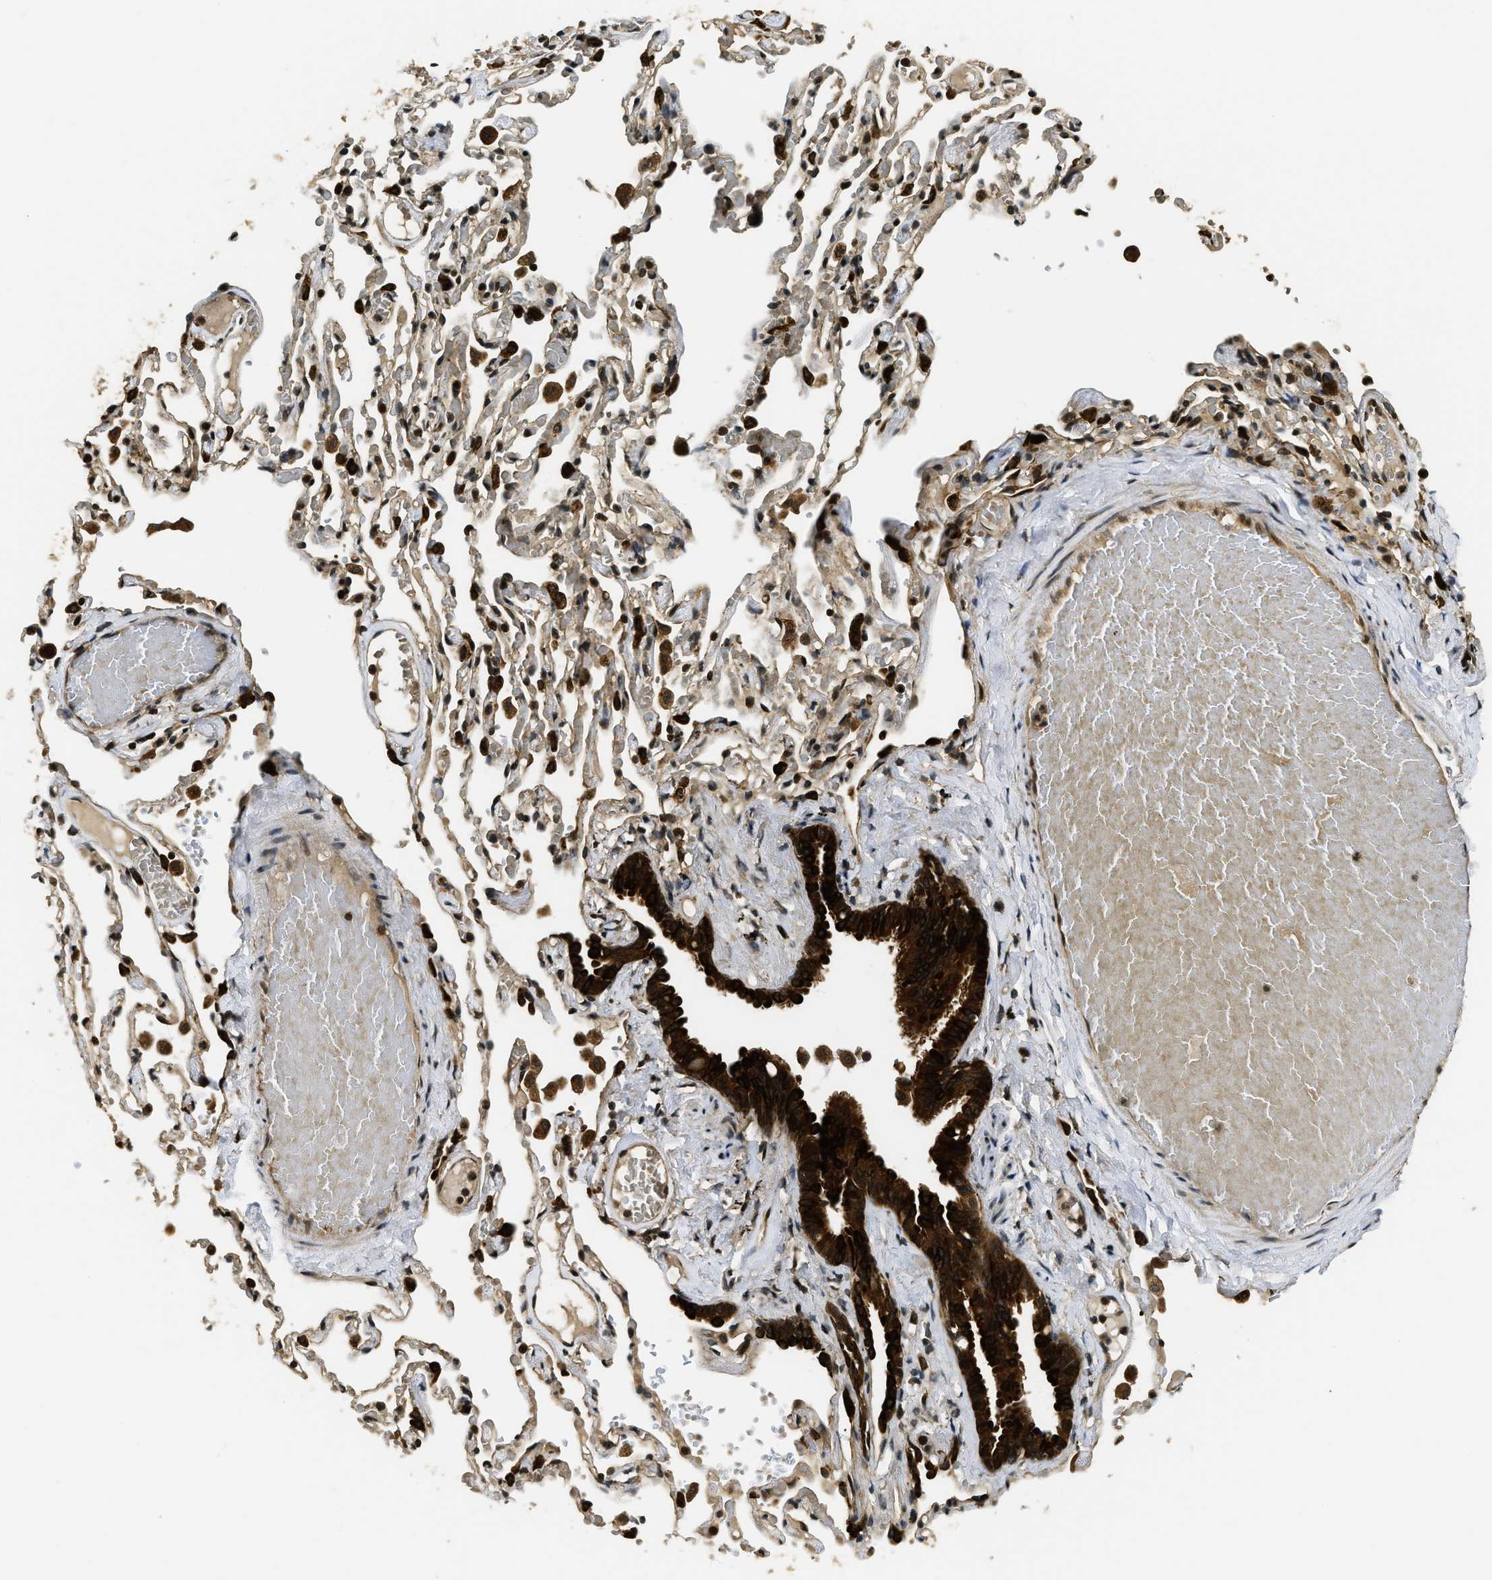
{"staining": {"intensity": "strong", "quantity": ">75%", "location": "cytoplasmic/membranous"}, "tissue": "bronchus", "cell_type": "Respiratory epithelial cells", "image_type": "normal", "snomed": [{"axis": "morphology", "description": "Normal tissue, NOS"}, {"axis": "morphology", "description": "Inflammation, NOS"}, {"axis": "topography", "description": "Cartilage tissue"}, {"axis": "topography", "description": "Lung"}], "caption": "Protein staining by immunohistochemistry (IHC) shows strong cytoplasmic/membranous positivity in about >75% of respiratory epithelial cells in normal bronchus.", "gene": "ADSL", "patient": {"sex": "male", "age": 71}}